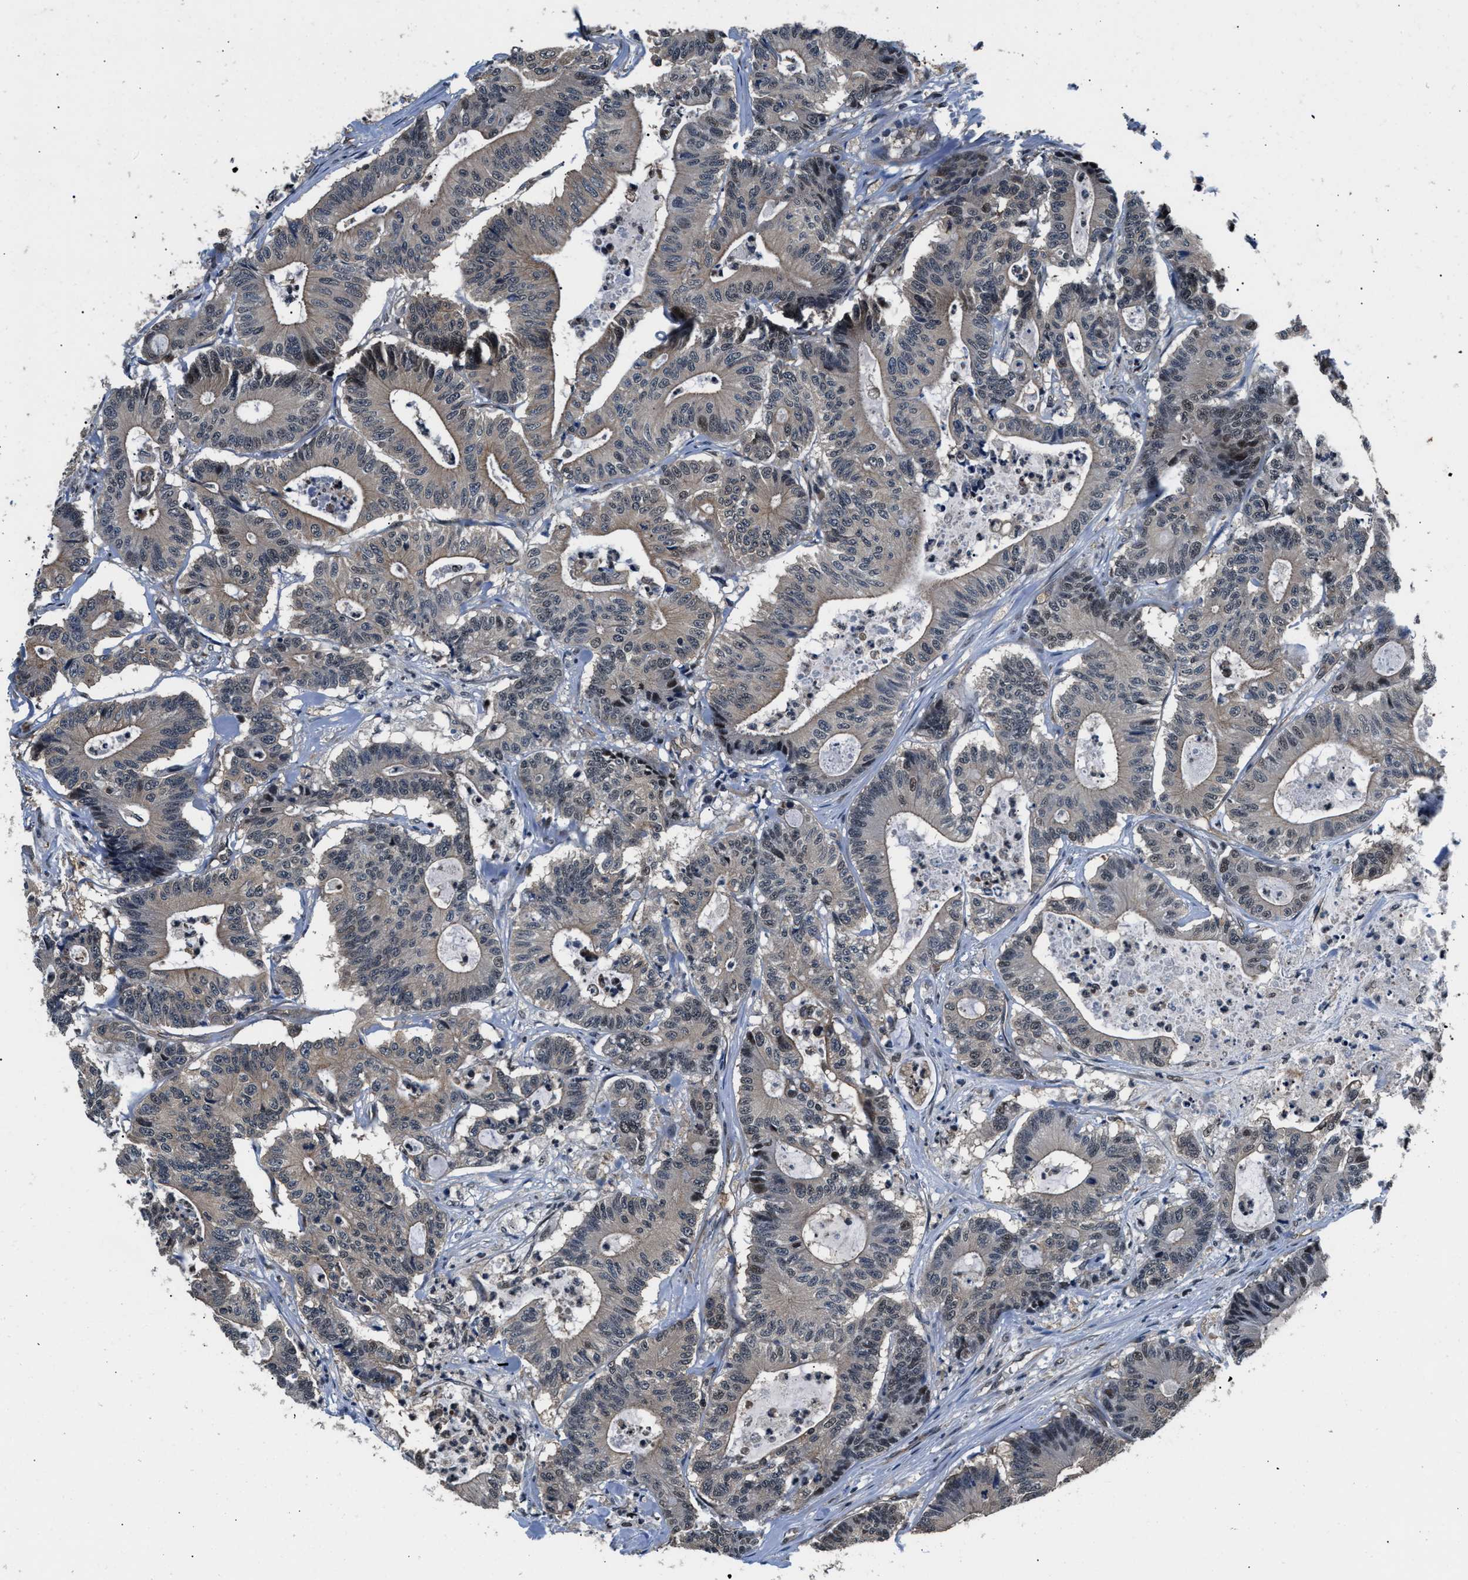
{"staining": {"intensity": "negative", "quantity": "none", "location": "none"}, "tissue": "colorectal cancer", "cell_type": "Tumor cells", "image_type": "cancer", "snomed": [{"axis": "morphology", "description": "Adenocarcinoma, NOS"}, {"axis": "topography", "description": "Colon"}], "caption": "Immunohistochemistry (IHC) micrograph of human colorectal adenocarcinoma stained for a protein (brown), which exhibits no staining in tumor cells.", "gene": "RBM33", "patient": {"sex": "female", "age": 84}}